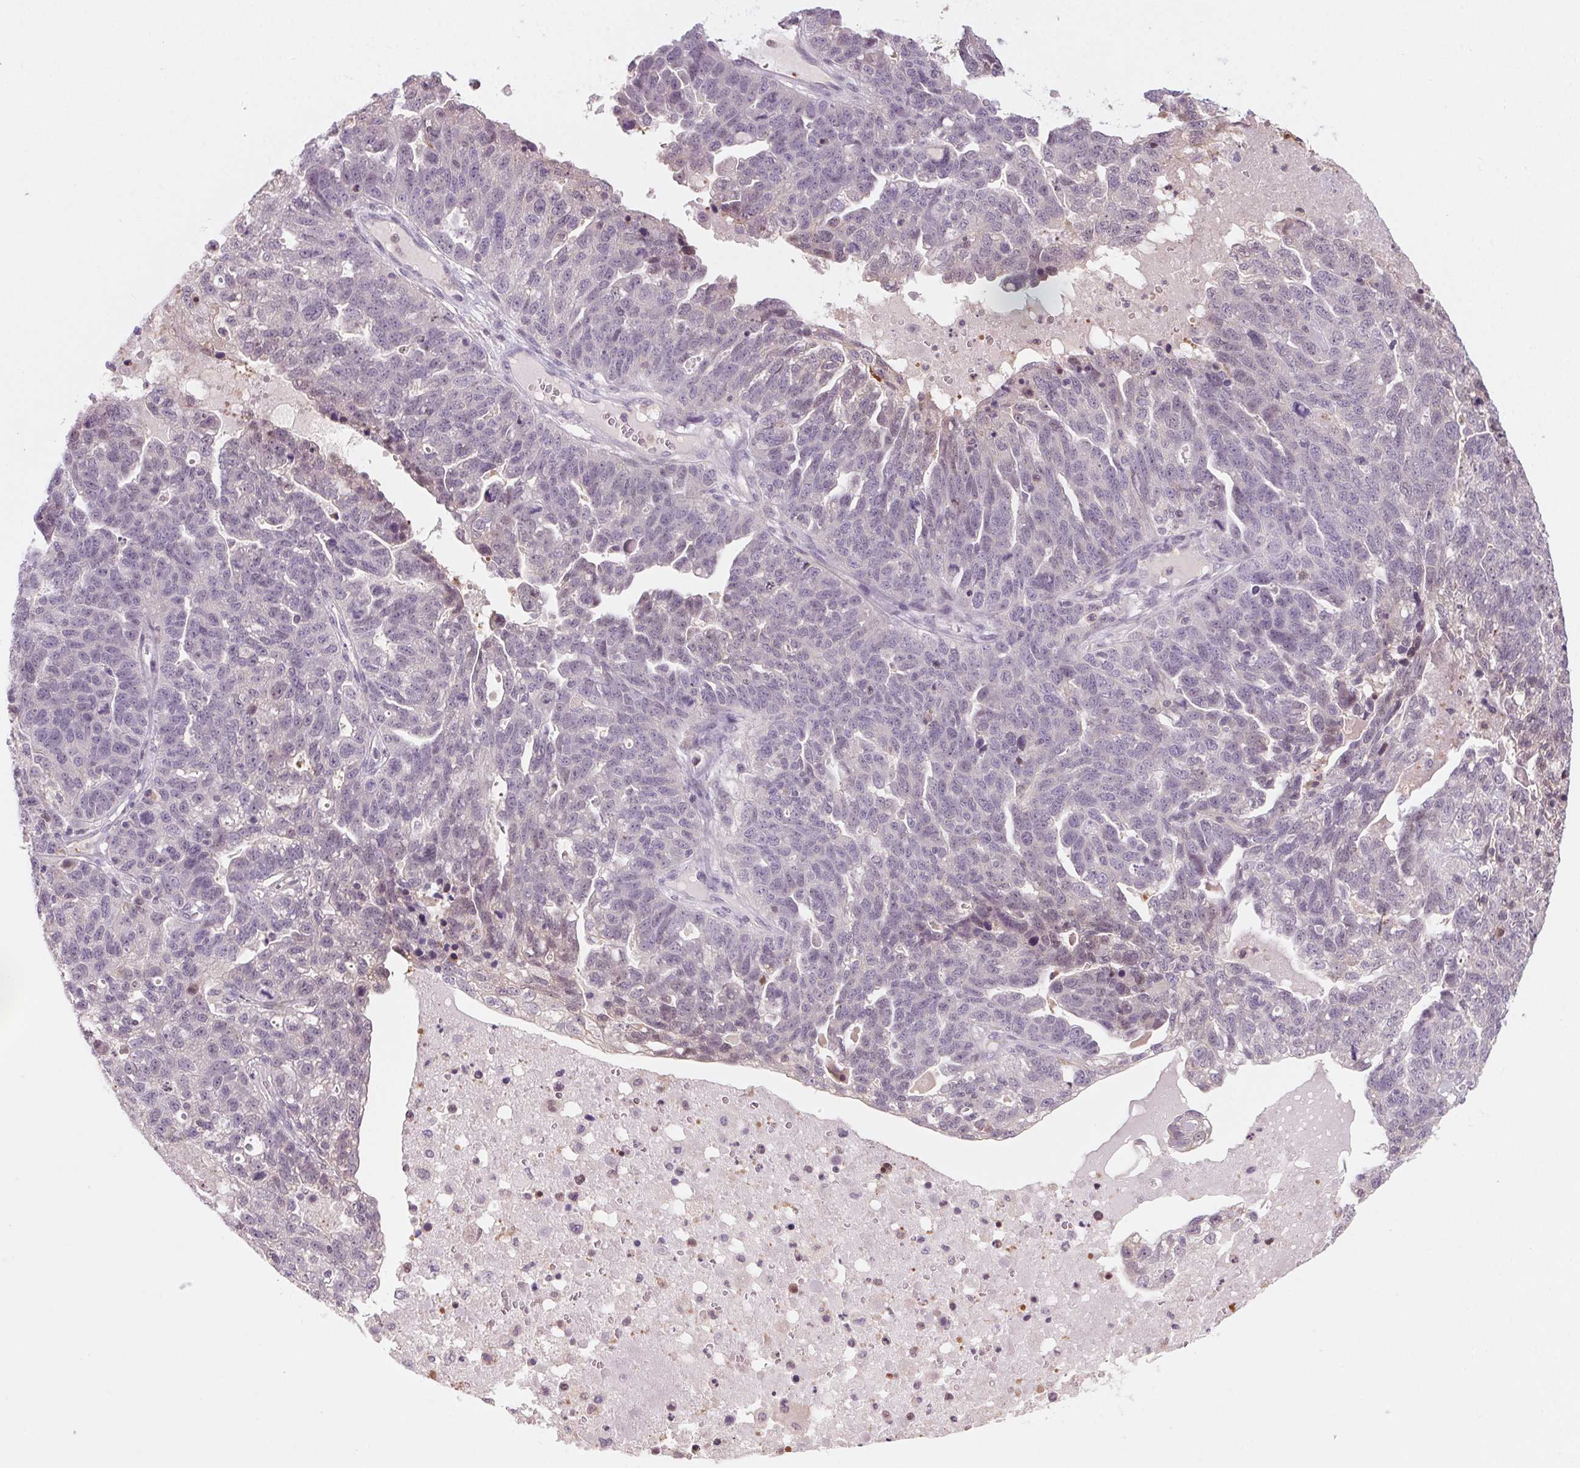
{"staining": {"intensity": "negative", "quantity": "none", "location": "none"}, "tissue": "ovarian cancer", "cell_type": "Tumor cells", "image_type": "cancer", "snomed": [{"axis": "morphology", "description": "Cystadenocarcinoma, serous, NOS"}, {"axis": "topography", "description": "Ovary"}], "caption": "This is an immunohistochemistry image of human ovarian serous cystadenocarcinoma. There is no expression in tumor cells.", "gene": "HHLA2", "patient": {"sex": "female", "age": 71}}